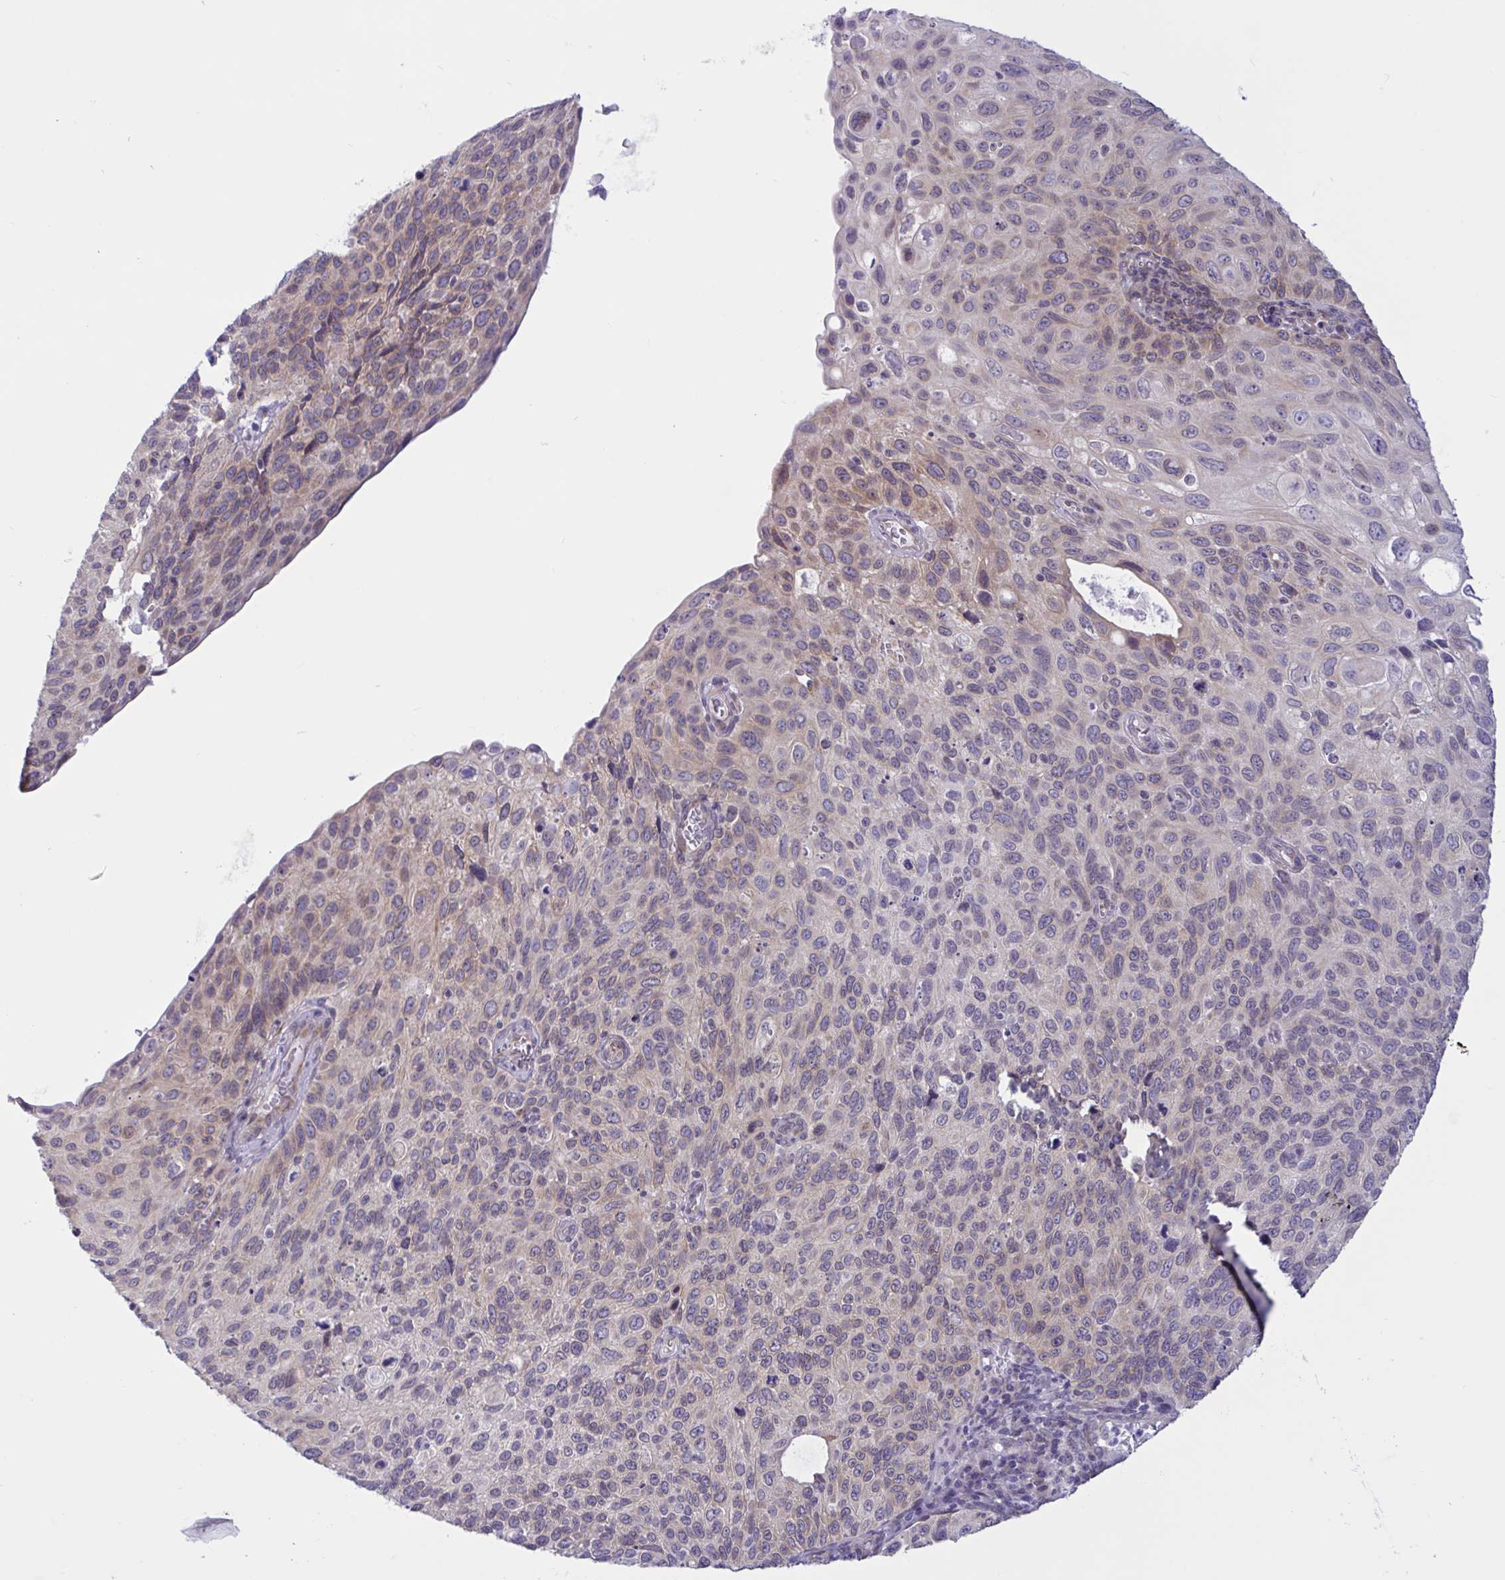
{"staining": {"intensity": "weak", "quantity": "25%-75%", "location": "cytoplasmic/membranous"}, "tissue": "cervical cancer", "cell_type": "Tumor cells", "image_type": "cancer", "snomed": [{"axis": "morphology", "description": "Squamous cell carcinoma, NOS"}, {"axis": "topography", "description": "Cervix"}], "caption": "High-magnification brightfield microscopy of cervical squamous cell carcinoma stained with DAB (brown) and counterstained with hematoxylin (blue). tumor cells exhibit weak cytoplasmic/membranous positivity is appreciated in about25%-75% of cells. The staining was performed using DAB (3,3'-diaminobenzidine), with brown indicating positive protein expression. Nuclei are stained blue with hematoxylin.", "gene": "CAMLG", "patient": {"sex": "female", "age": 70}}